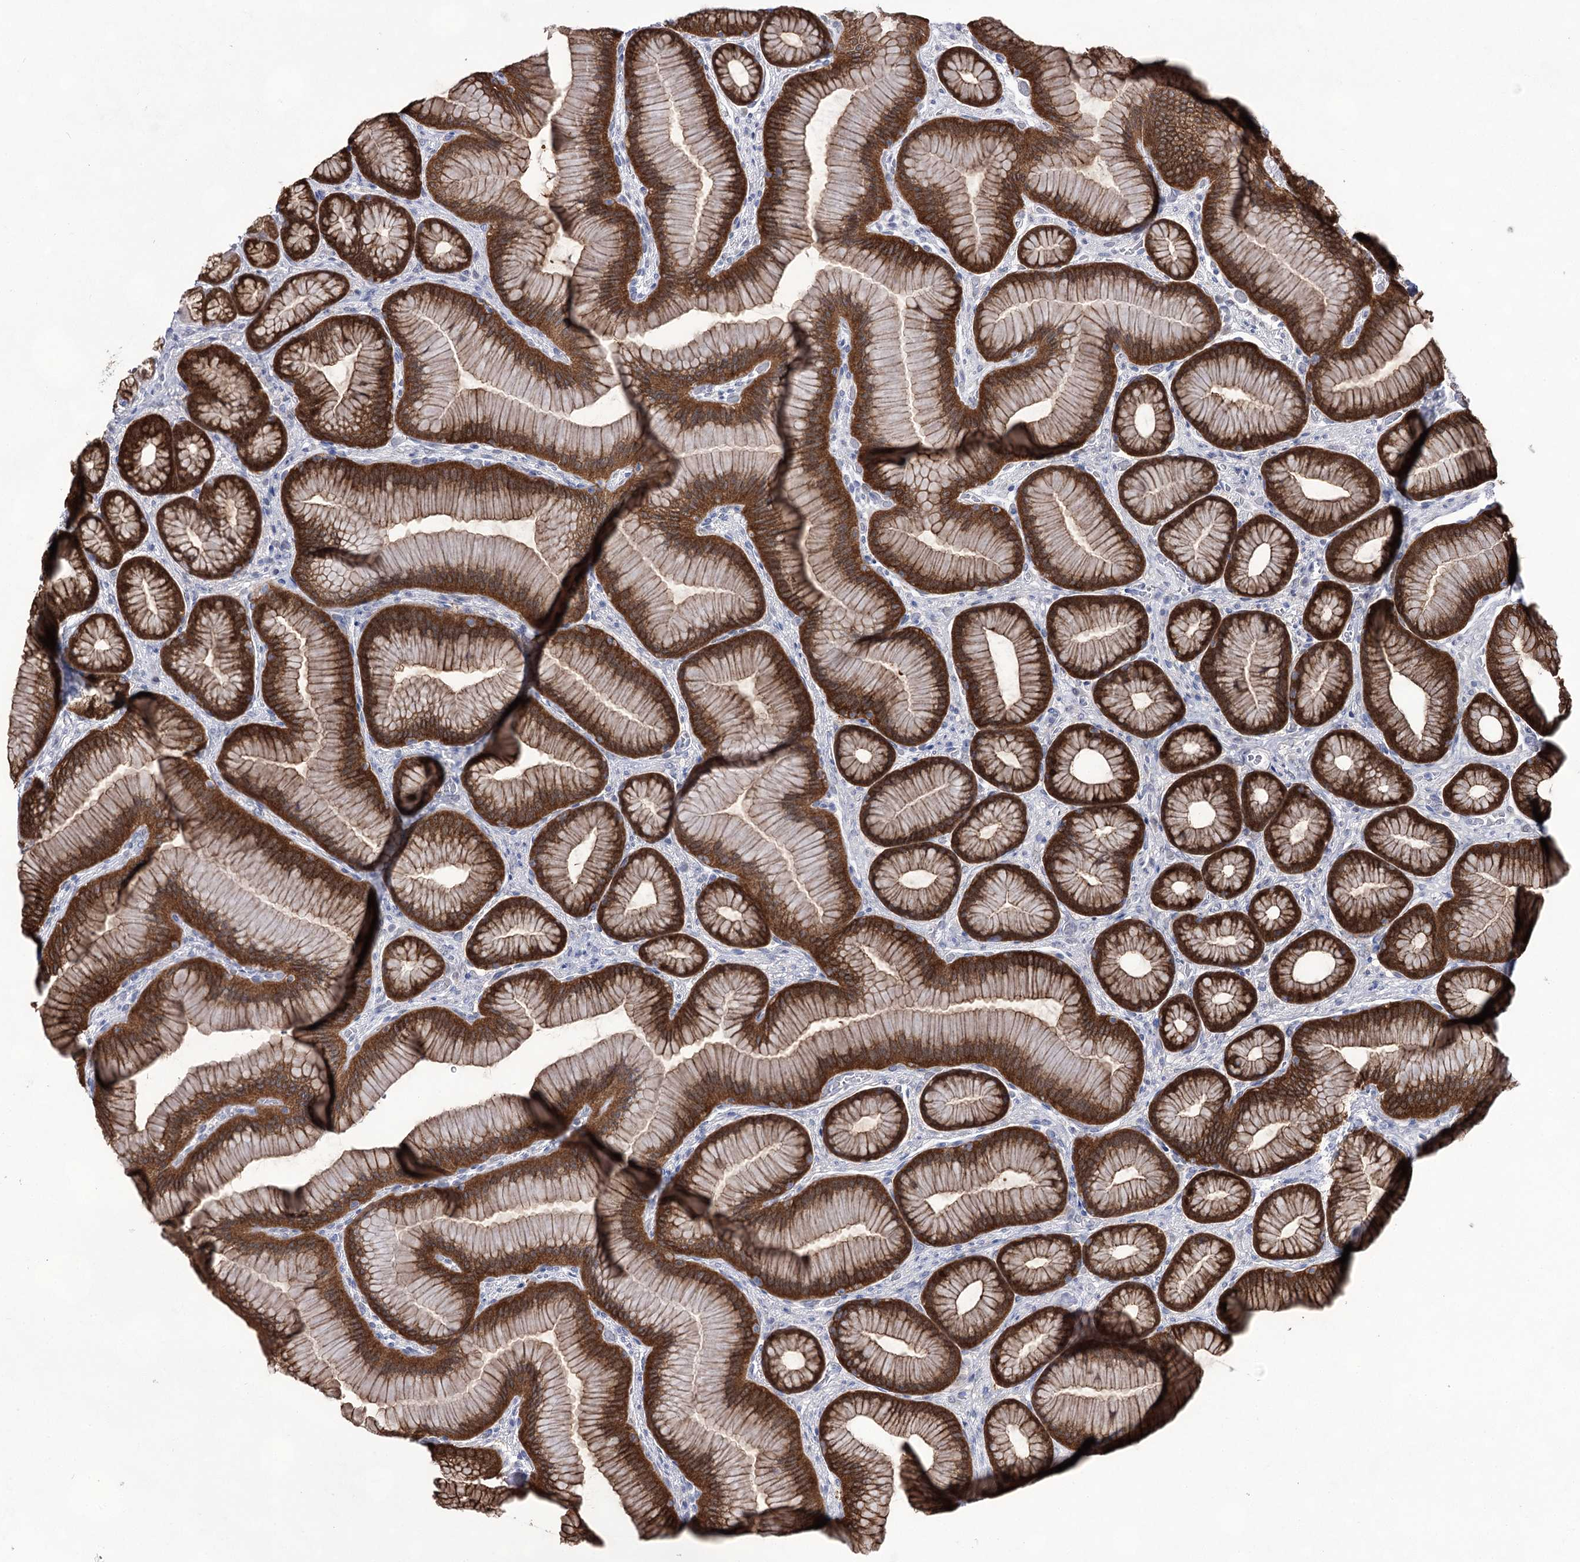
{"staining": {"intensity": "strong", "quantity": ">75%", "location": "cytoplasmic/membranous,nuclear"}, "tissue": "stomach", "cell_type": "Glandular cells", "image_type": "normal", "snomed": [{"axis": "morphology", "description": "Normal tissue, NOS"}, {"axis": "morphology", "description": "Adenocarcinoma, NOS"}, {"axis": "morphology", "description": "Adenocarcinoma, High grade"}, {"axis": "topography", "description": "Stomach, upper"}, {"axis": "topography", "description": "Stomach"}], "caption": "The histopathology image demonstrates a brown stain indicating the presence of a protein in the cytoplasmic/membranous,nuclear of glandular cells in stomach.", "gene": "UGDH", "patient": {"sex": "female", "age": 65}}